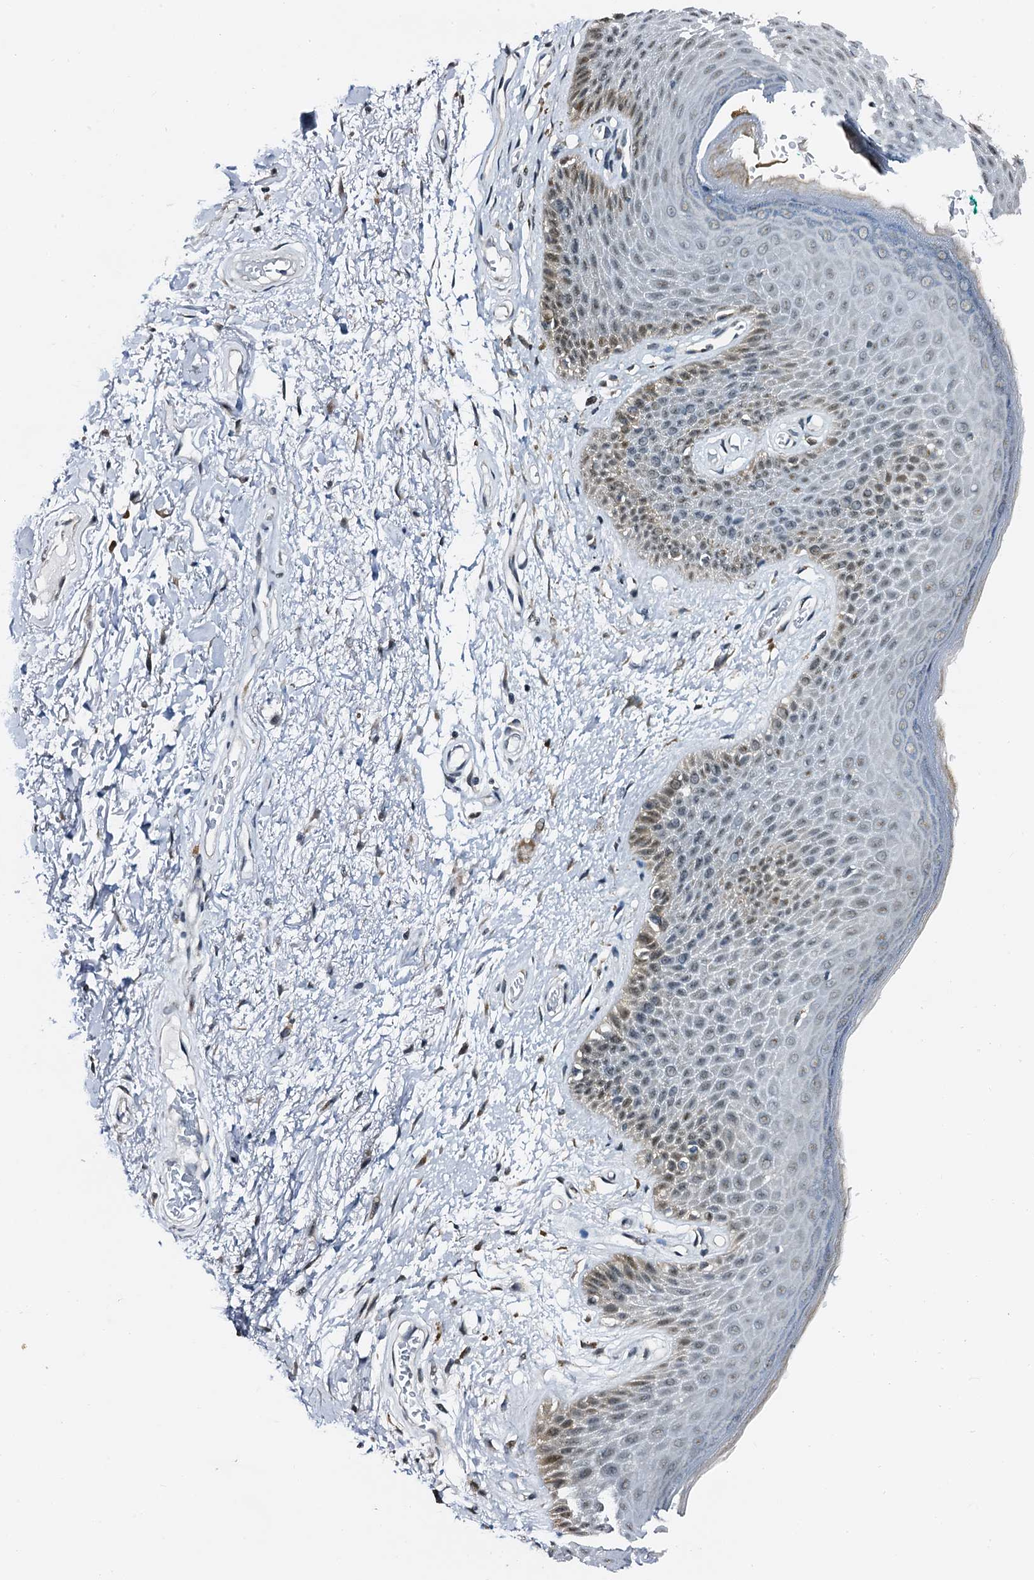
{"staining": {"intensity": "weak", "quantity": "25%-75%", "location": "cytoplasmic/membranous,nuclear"}, "tissue": "skin", "cell_type": "Epidermal cells", "image_type": "normal", "snomed": [{"axis": "morphology", "description": "Normal tissue, NOS"}, {"axis": "topography", "description": "Anal"}], "caption": "Immunohistochemistry photomicrograph of unremarkable human skin stained for a protein (brown), which displays low levels of weak cytoplasmic/membranous,nuclear positivity in approximately 25%-75% of epidermal cells.", "gene": "FAM222A", "patient": {"sex": "male", "age": 74}}